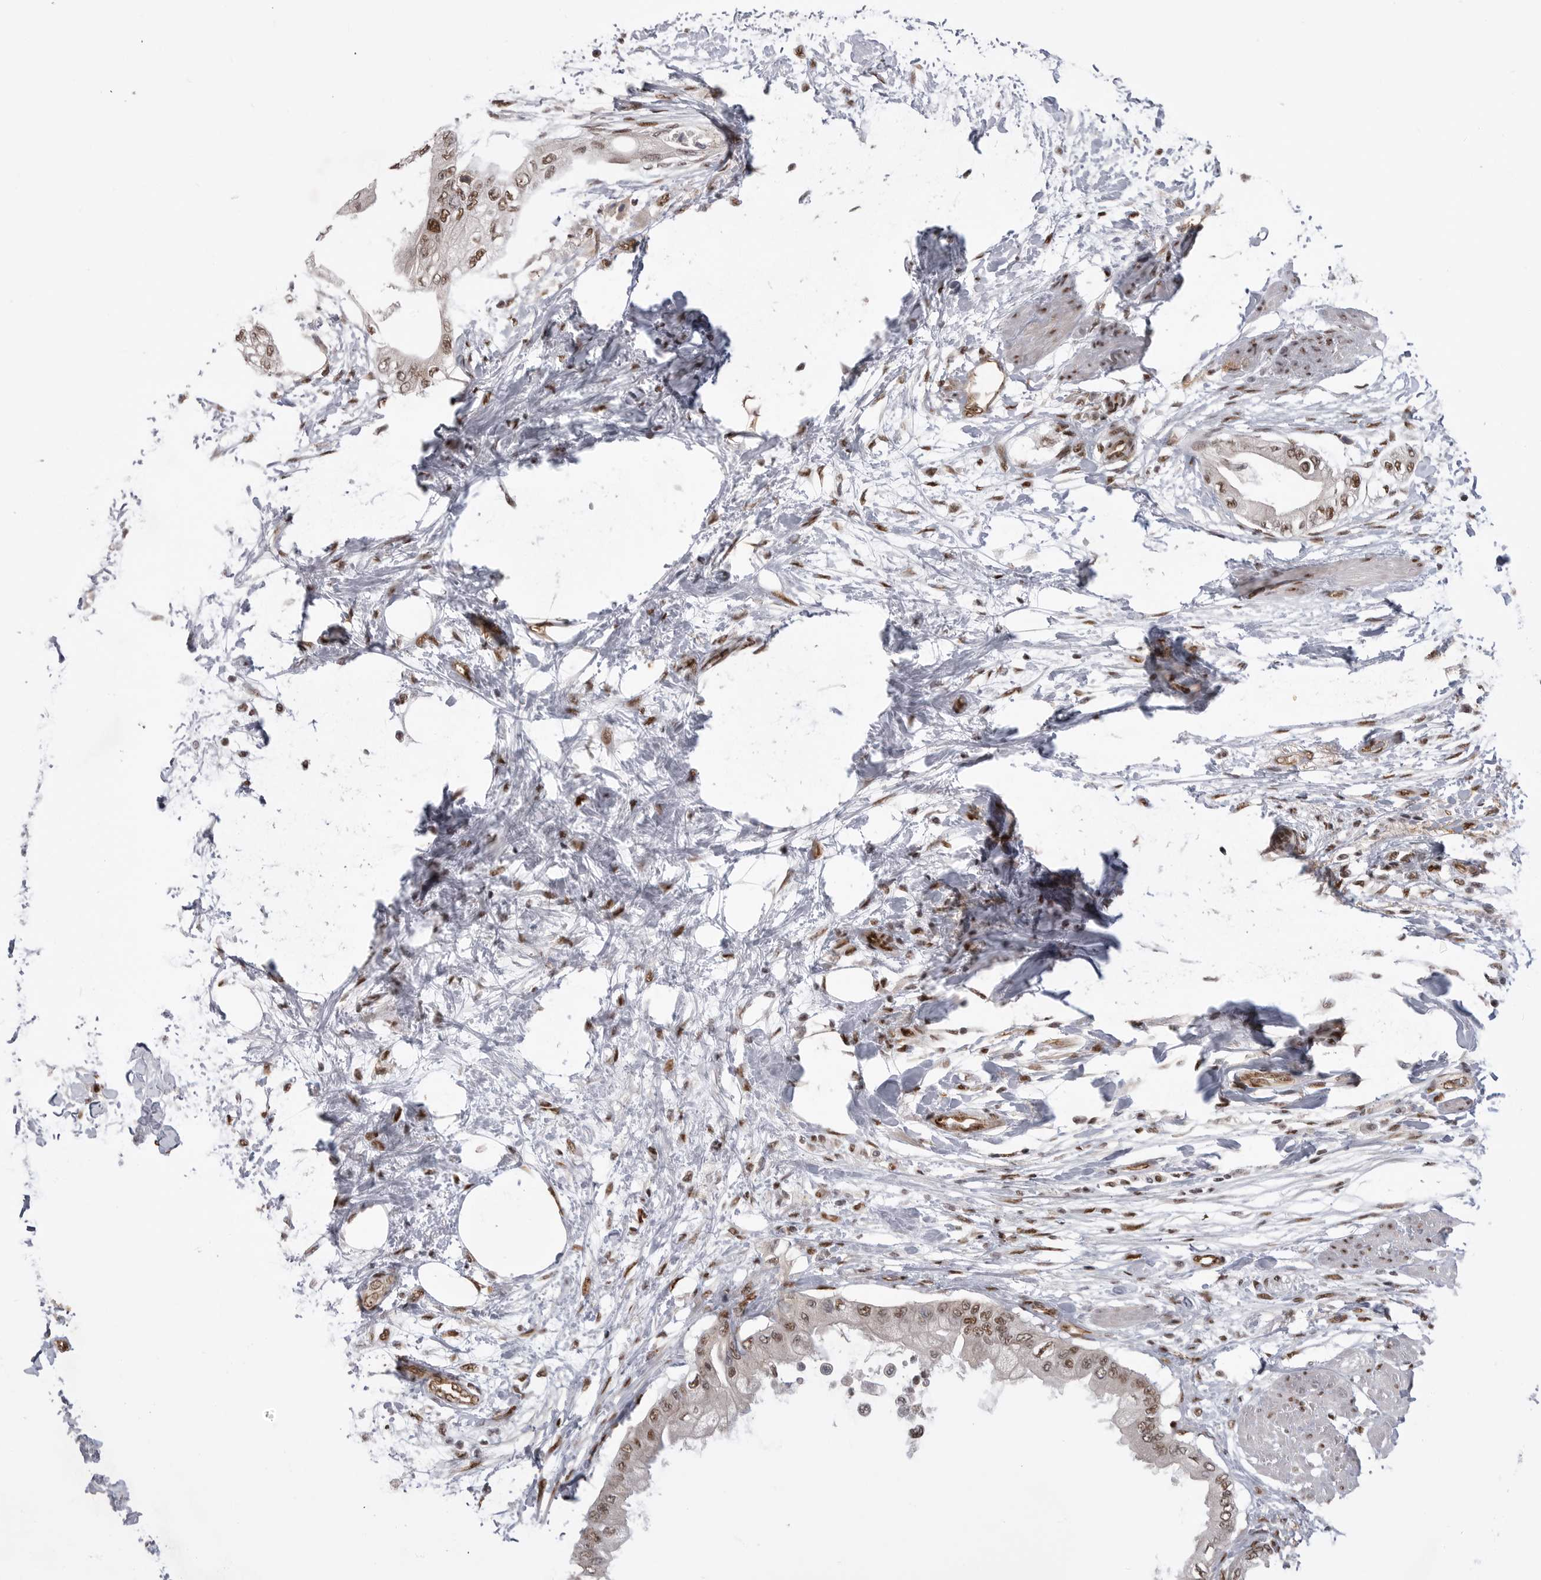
{"staining": {"intensity": "moderate", "quantity": ">75%", "location": "nuclear"}, "tissue": "pancreatic cancer", "cell_type": "Tumor cells", "image_type": "cancer", "snomed": [{"axis": "morphology", "description": "Normal tissue, NOS"}, {"axis": "morphology", "description": "Adenocarcinoma, NOS"}, {"axis": "topography", "description": "Pancreas"}, {"axis": "topography", "description": "Duodenum"}], "caption": "A brown stain highlights moderate nuclear staining of a protein in adenocarcinoma (pancreatic) tumor cells.", "gene": "PPP1R8", "patient": {"sex": "female", "age": 60}}